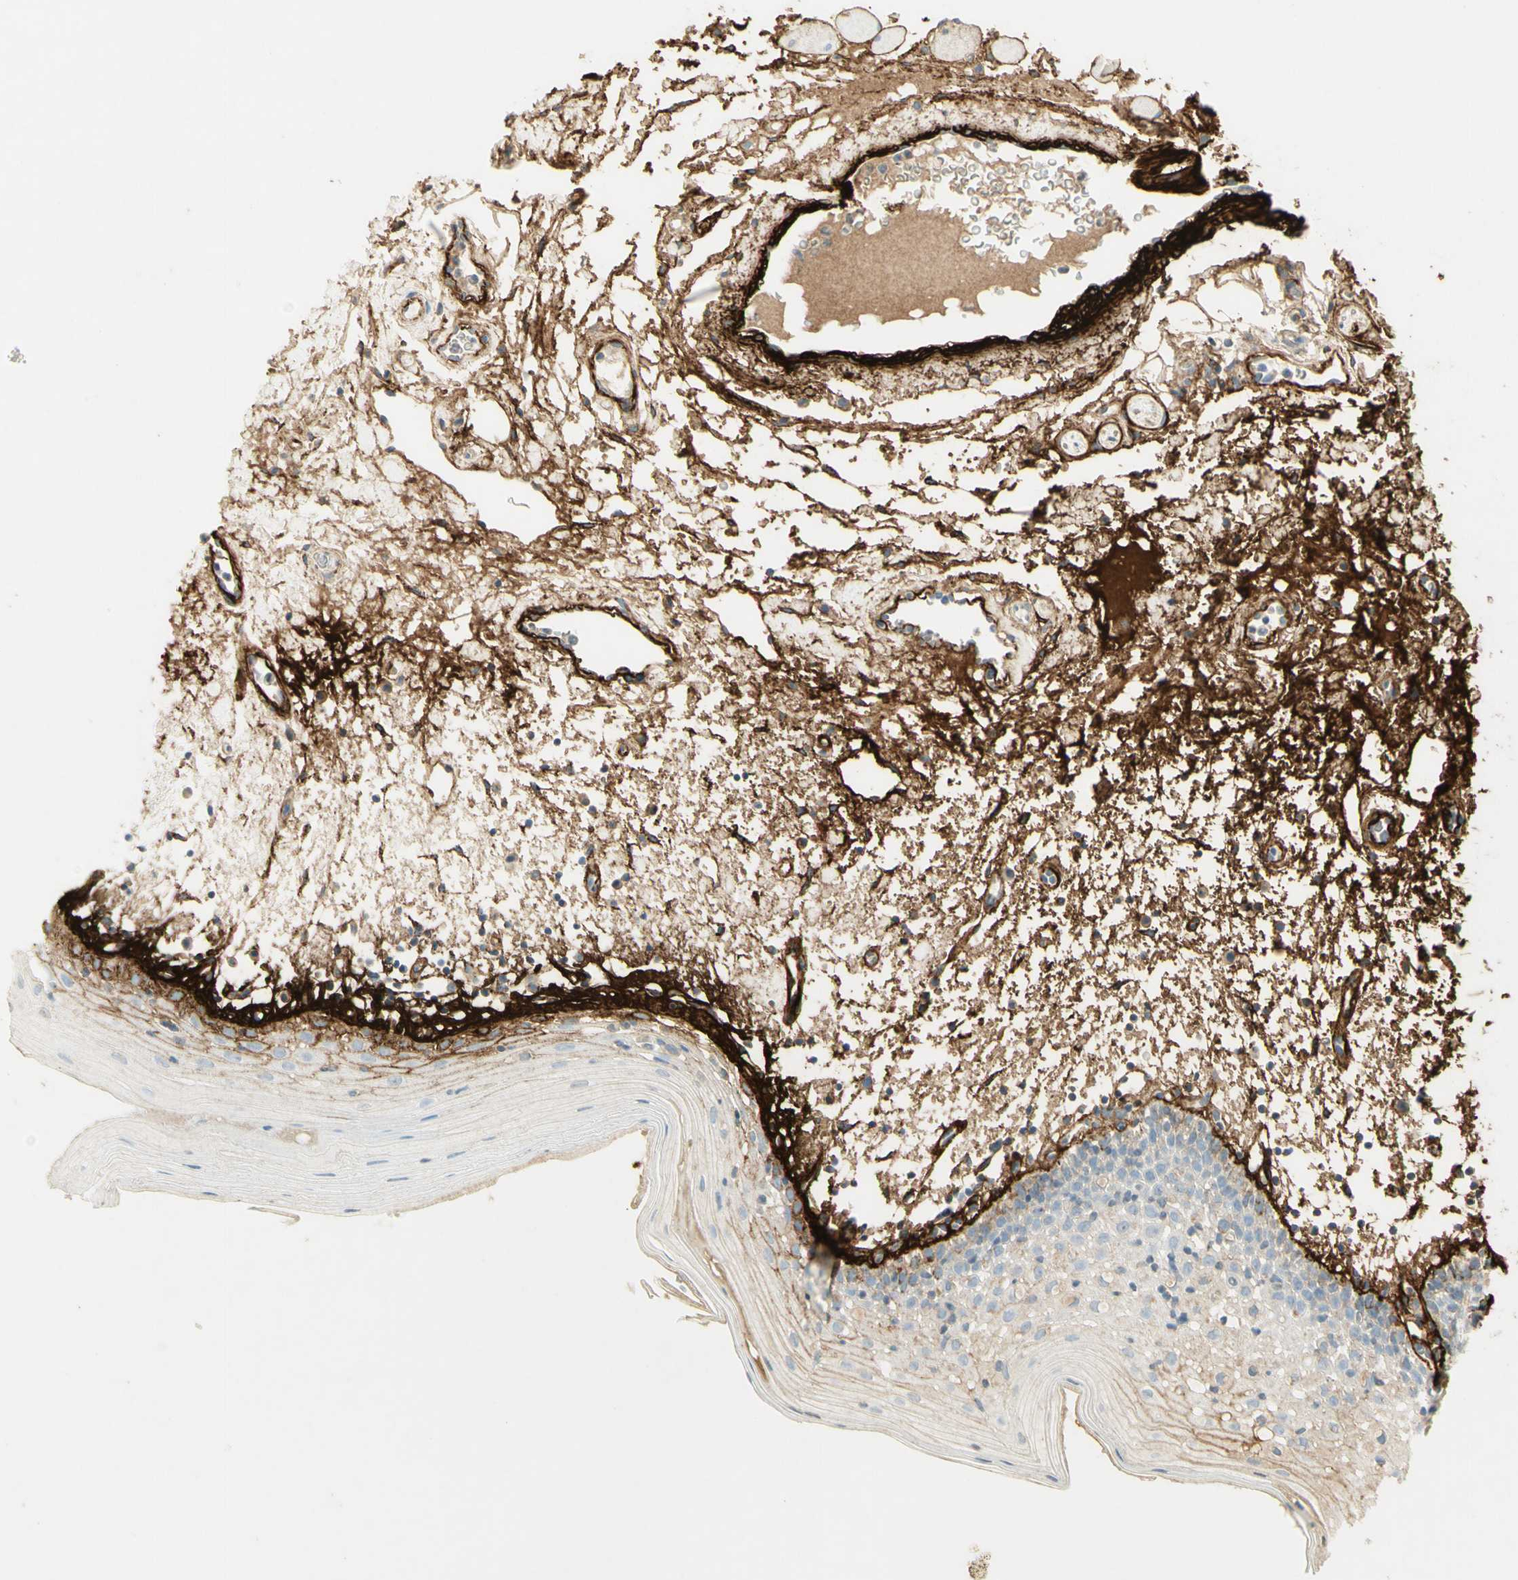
{"staining": {"intensity": "strong", "quantity": "<25%", "location": "cytoplasmic/membranous"}, "tissue": "oral mucosa", "cell_type": "Squamous epithelial cells", "image_type": "normal", "snomed": [{"axis": "morphology", "description": "Normal tissue, NOS"}, {"axis": "morphology", "description": "Squamous cell carcinoma, NOS"}, {"axis": "topography", "description": "Skeletal muscle"}, {"axis": "topography", "description": "Oral tissue"}], "caption": "Oral mucosa stained for a protein (brown) reveals strong cytoplasmic/membranous positive expression in approximately <25% of squamous epithelial cells.", "gene": "TNN", "patient": {"sex": "male", "age": 71}}